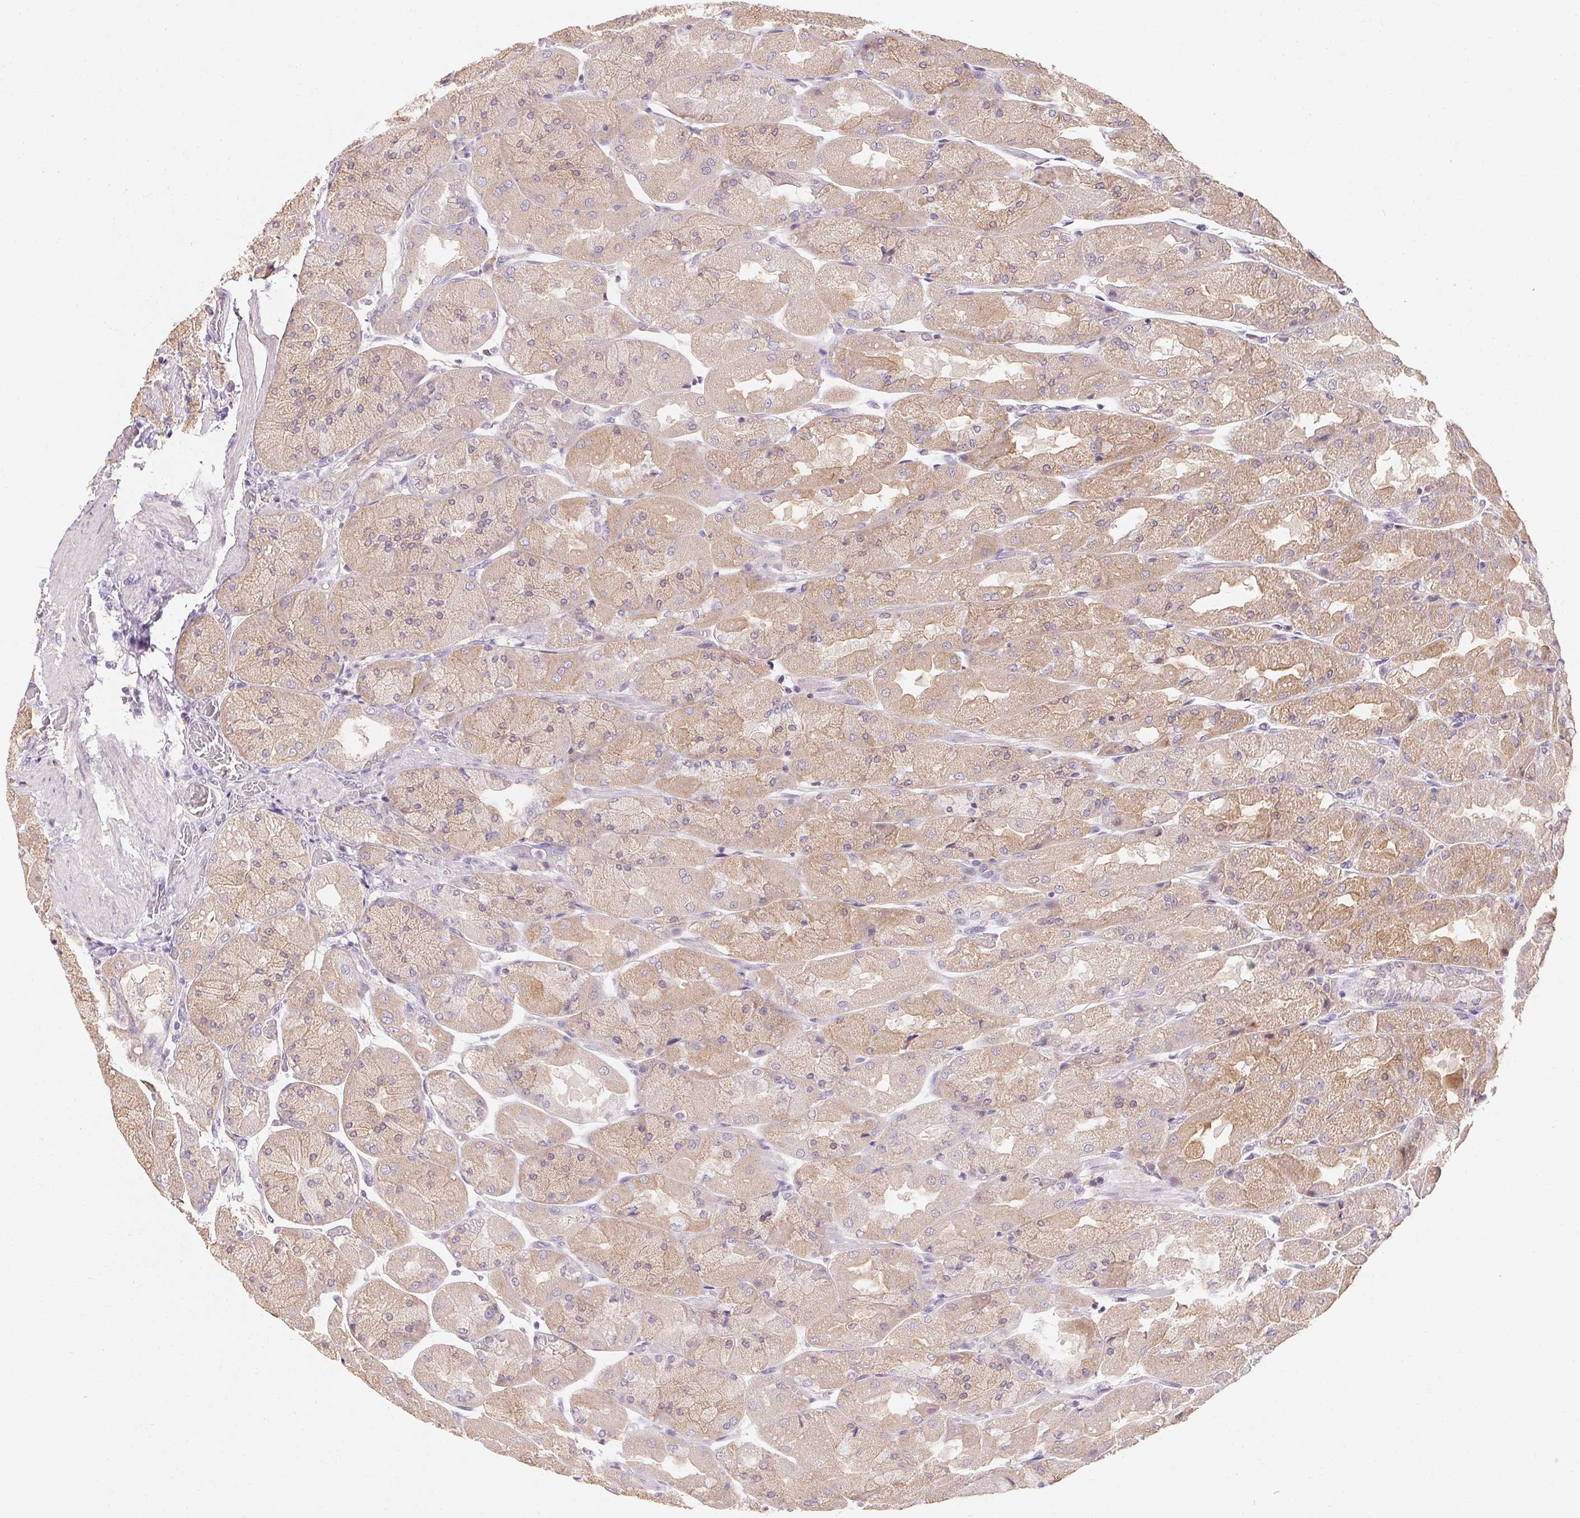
{"staining": {"intensity": "moderate", "quantity": "25%-75%", "location": "cytoplasmic/membranous"}, "tissue": "stomach", "cell_type": "Glandular cells", "image_type": "normal", "snomed": [{"axis": "morphology", "description": "Normal tissue, NOS"}, {"axis": "topography", "description": "Stomach"}], "caption": "Protein staining demonstrates moderate cytoplasmic/membranous expression in approximately 25%-75% of glandular cells in benign stomach. The staining is performed using DAB brown chromogen to label protein expression. The nuclei are counter-stained blue using hematoxylin.", "gene": "MAP7D2", "patient": {"sex": "female", "age": 61}}